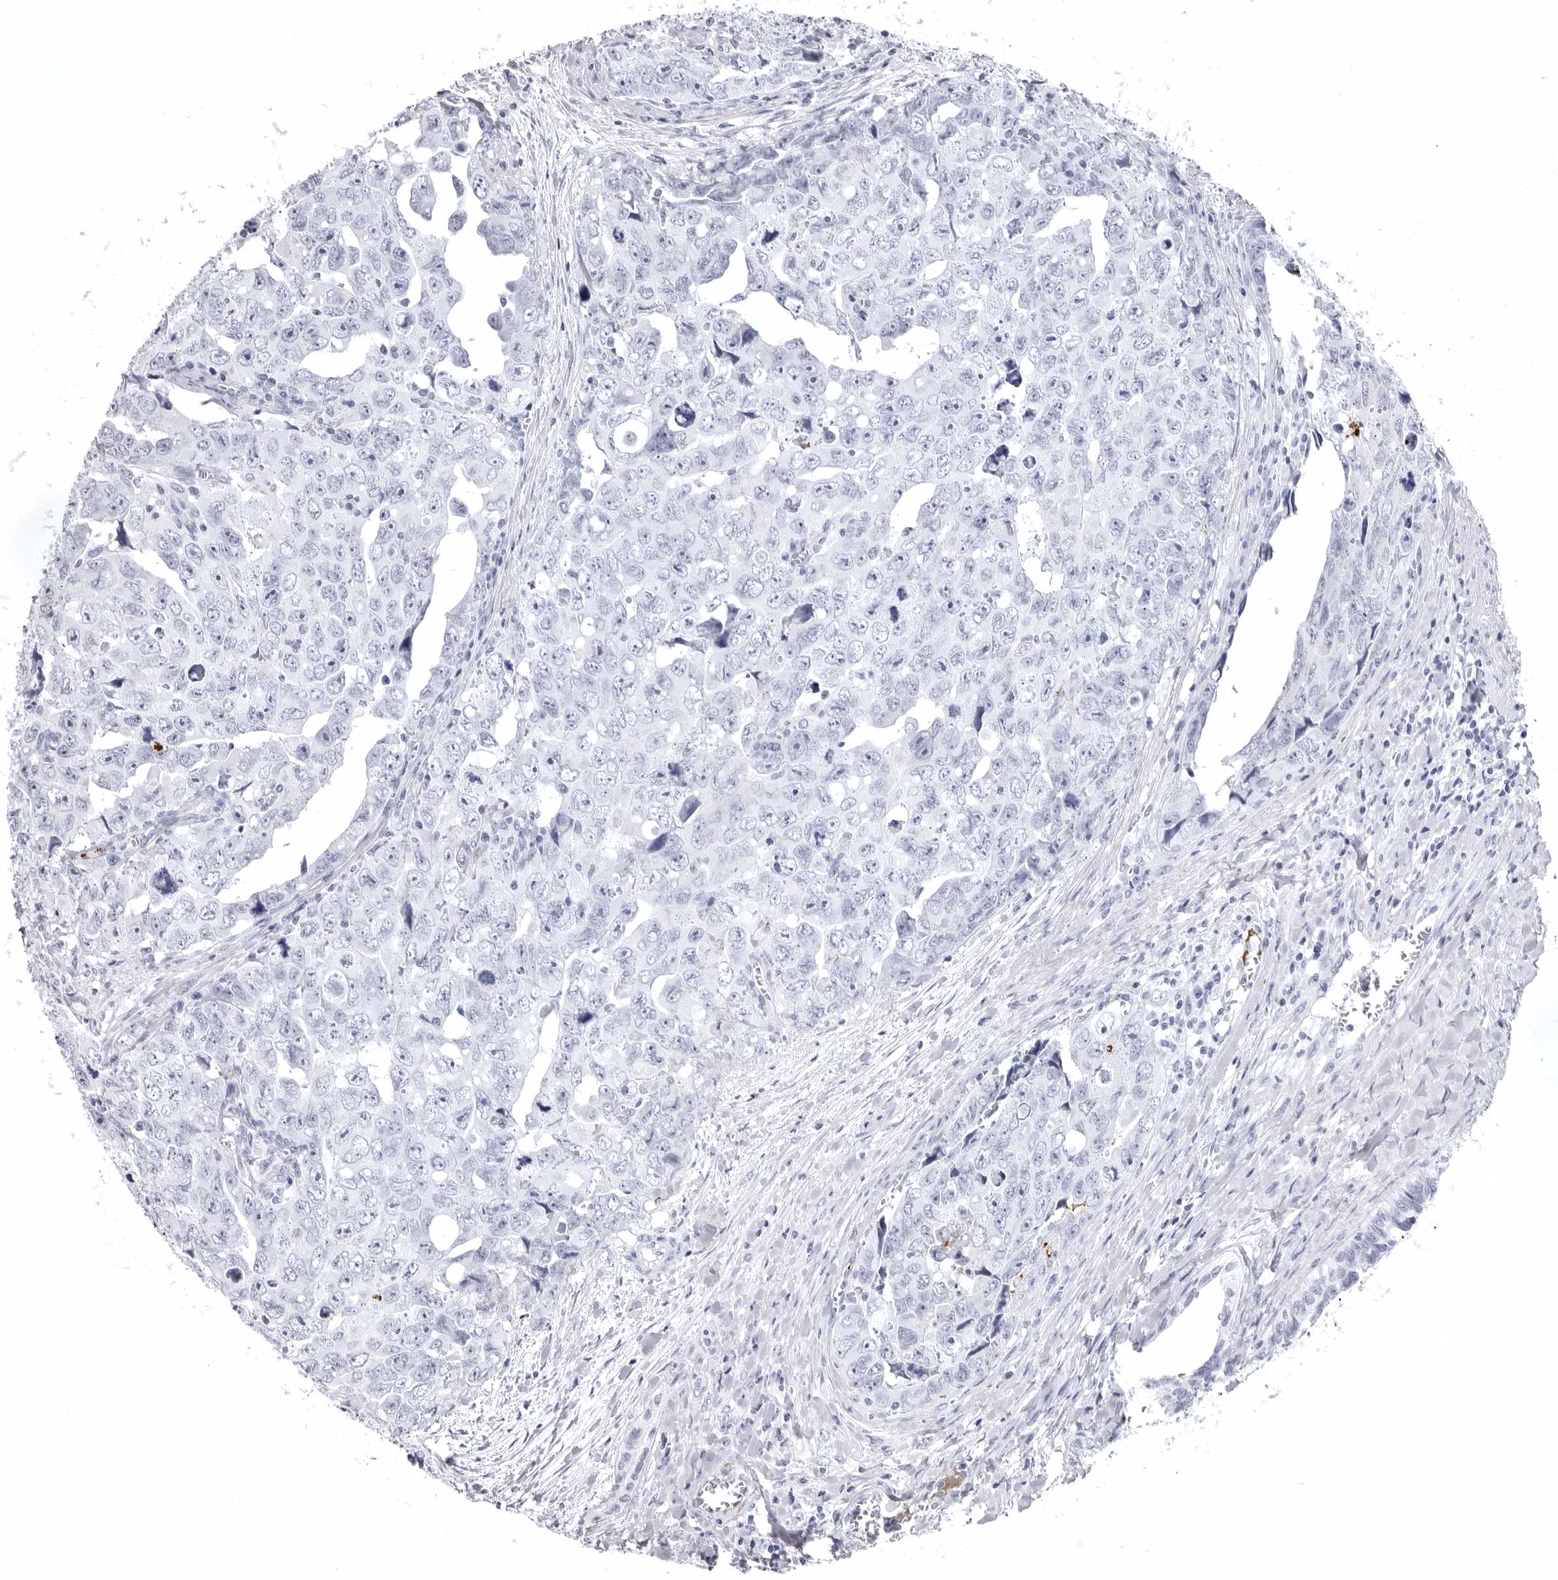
{"staining": {"intensity": "negative", "quantity": "none", "location": "none"}, "tissue": "testis cancer", "cell_type": "Tumor cells", "image_type": "cancer", "snomed": [{"axis": "morphology", "description": "Carcinoma, Embryonal, NOS"}, {"axis": "topography", "description": "Testis"}], "caption": "Histopathology image shows no protein expression in tumor cells of testis embryonal carcinoma tissue.", "gene": "COL26A1", "patient": {"sex": "male", "age": 28}}